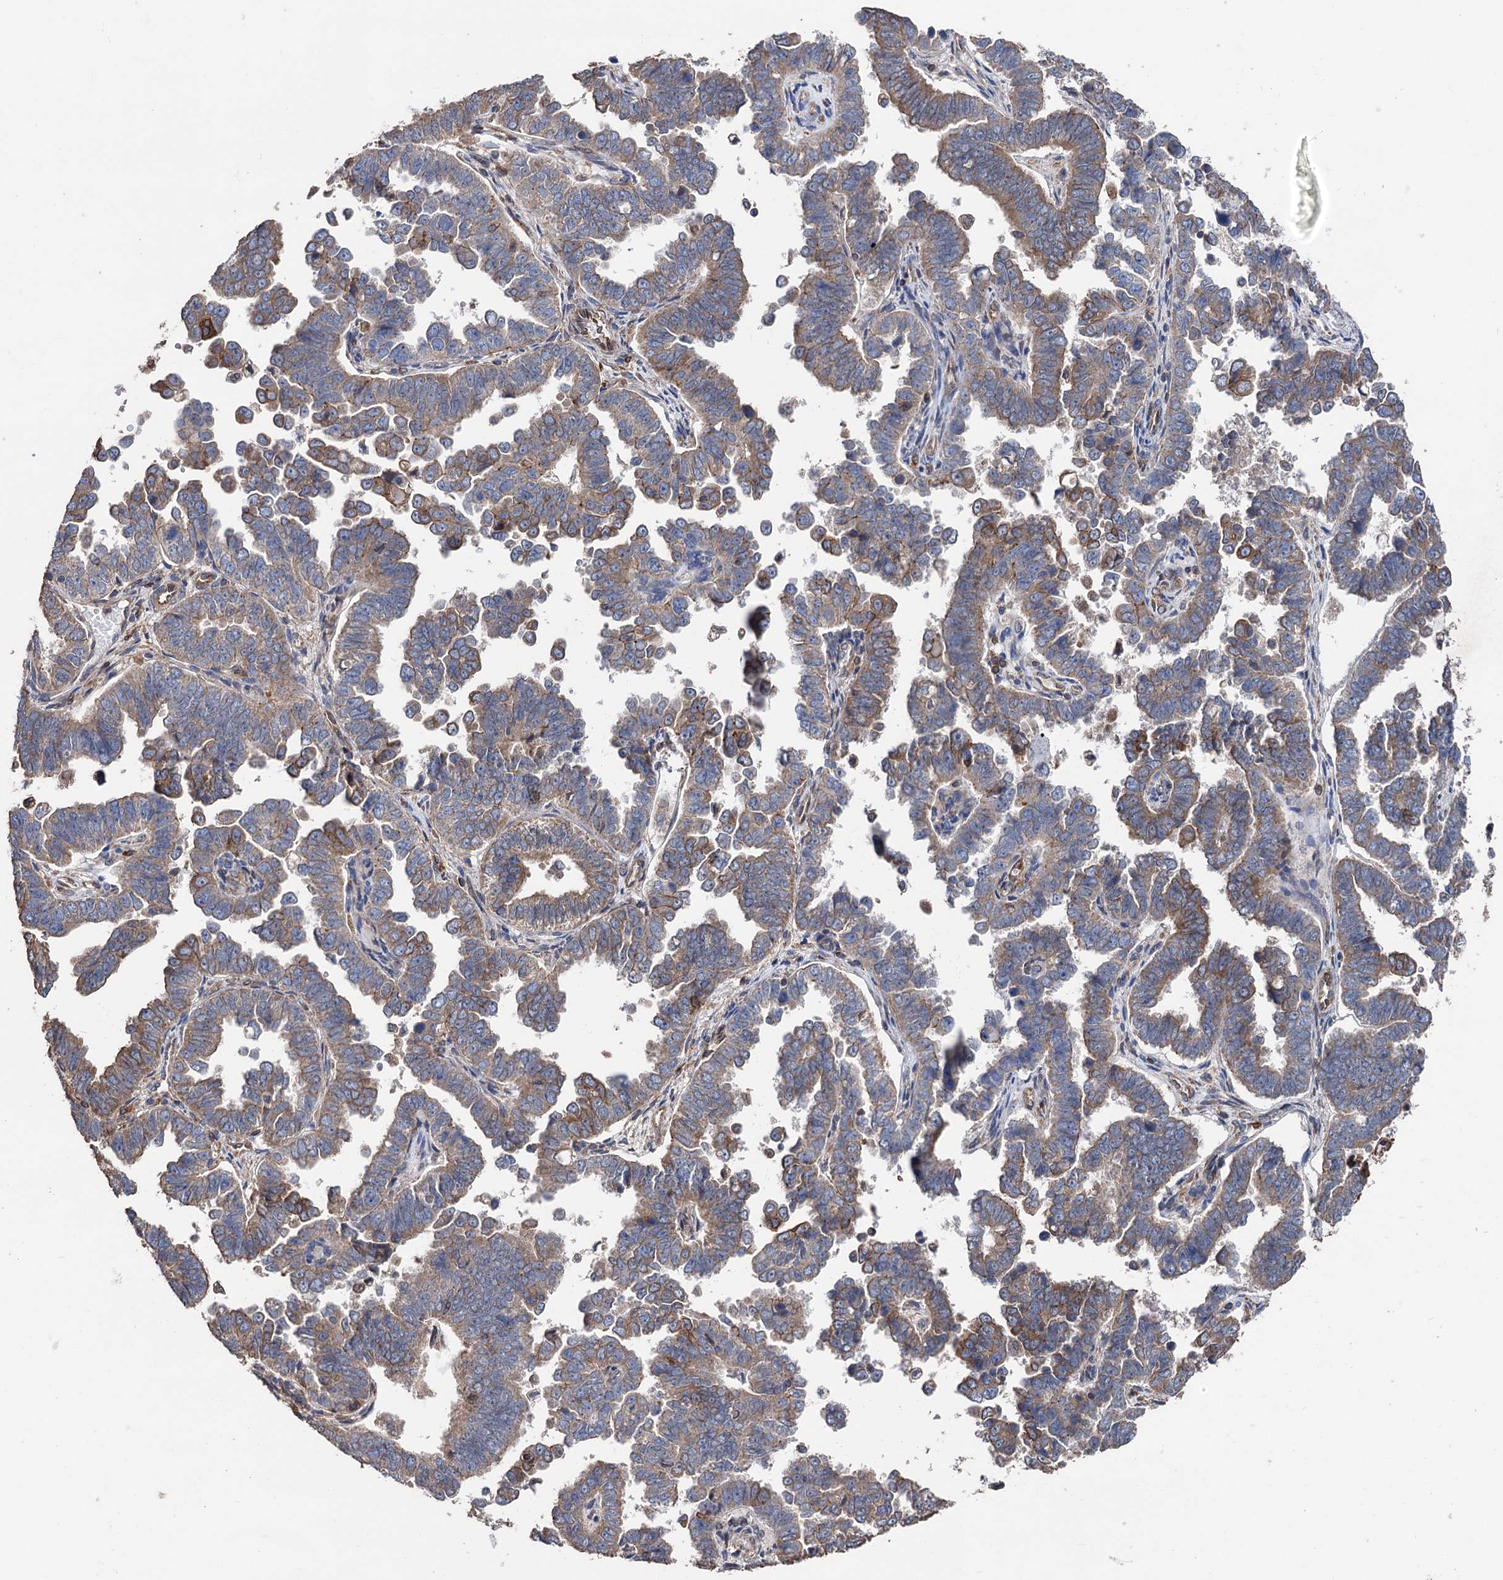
{"staining": {"intensity": "weak", "quantity": "25%-75%", "location": "cytoplasmic/membranous"}, "tissue": "endometrial cancer", "cell_type": "Tumor cells", "image_type": "cancer", "snomed": [{"axis": "morphology", "description": "Adenocarcinoma, NOS"}, {"axis": "topography", "description": "Endometrium"}], "caption": "The immunohistochemical stain shows weak cytoplasmic/membranous staining in tumor cells of adenocarcinoma (endometrial) tissue.", "gene": "STING1", "patient": {"sex": "female", "age": 75}}